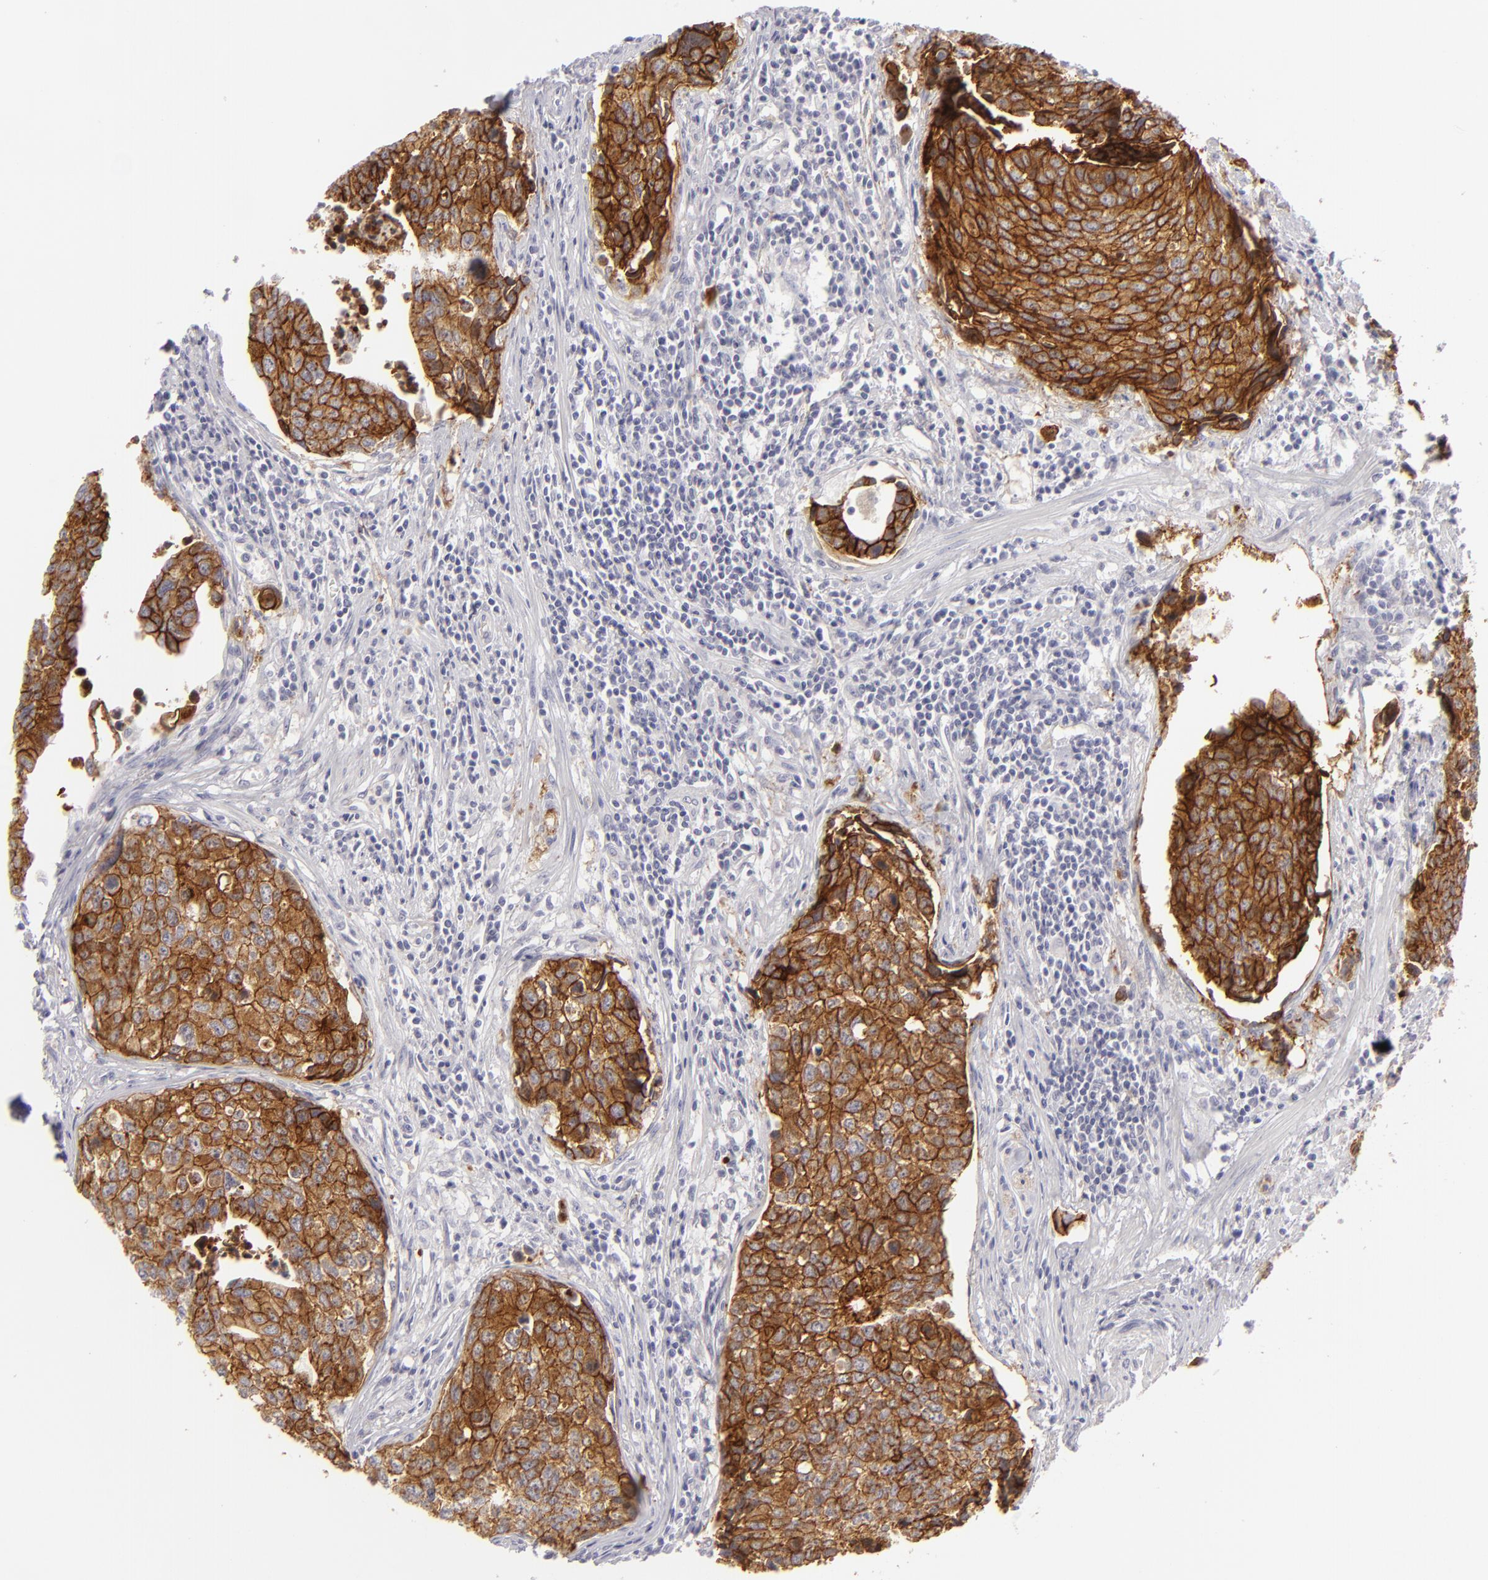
{"staining": {"intensity": "strong", "quantity": ">75%", "location": "cytoplasmic/membranous"}, "tissue": "urothelial cancer", "cell_type": "Tumor cells", "image_type": "cancer", "snomed": [{"axis": "morphology", "description": "Urothelial carcinoma, High grade"}, {"axis": "topography", "description": "Urinary bladder"}], "caption": "A histopathology image of urothelial cancer stained for a protein shows strong cytoplasmic/membranous brown staining in tumor cells.", "gene": "JUP", "patient": {"sex": "male", "age": 81}}